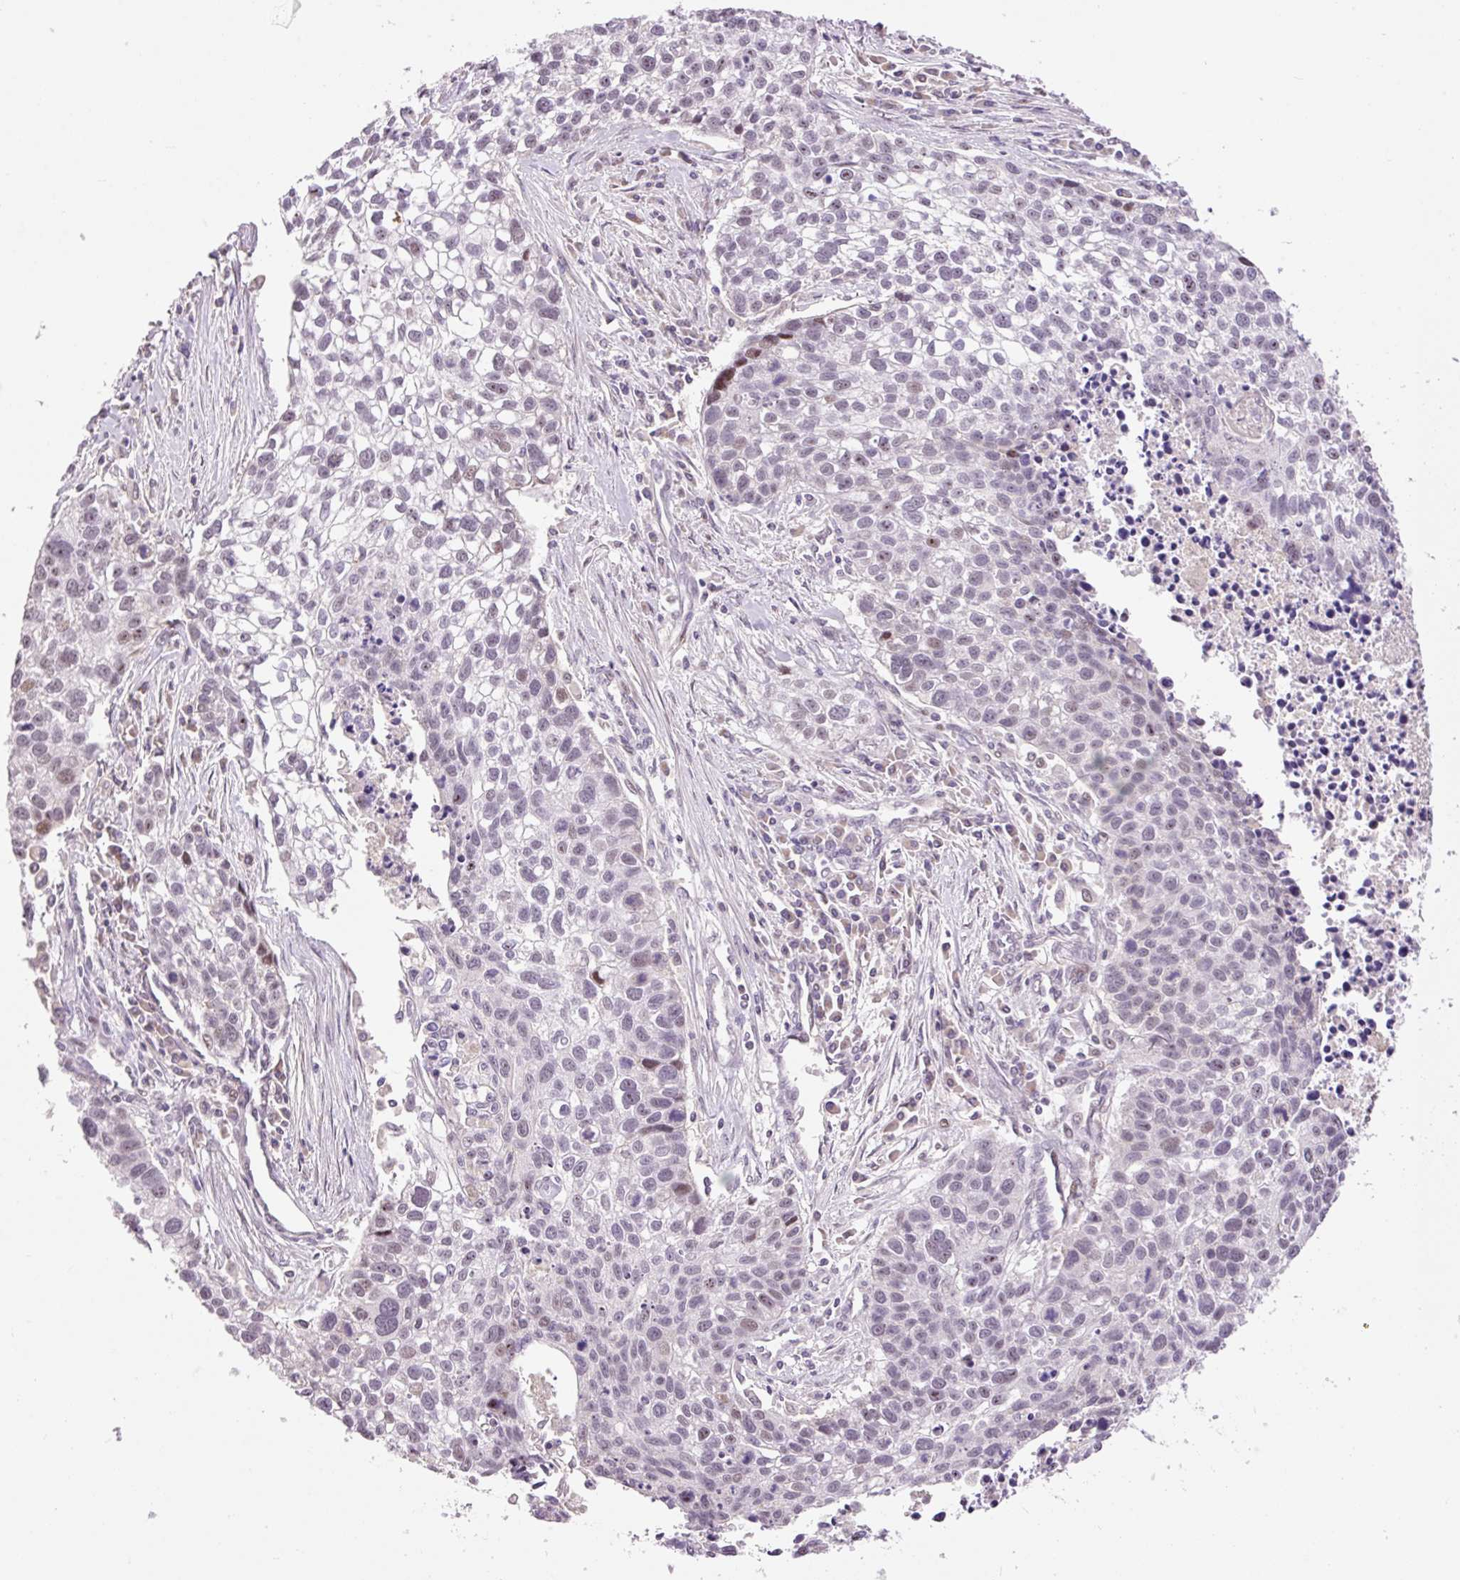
{"staining": {"intensity": "negative", "quantity": "none", "location": "none"}, "tissue": "lung cancer", "cell_type": "Tumor cells", "image_type": "cancer", "snomed": [{"axis": "morphology", "description": "Squamous cell carcinoma, NOS"}, {"axis": "topography", "description": "Lung"}], "caption": "Human lung cancer stained for a protein using IHC exhibits no positivity in tumor cells.", "gene": "HNF1A", "patient": {"sex": "male", "age": 74}}